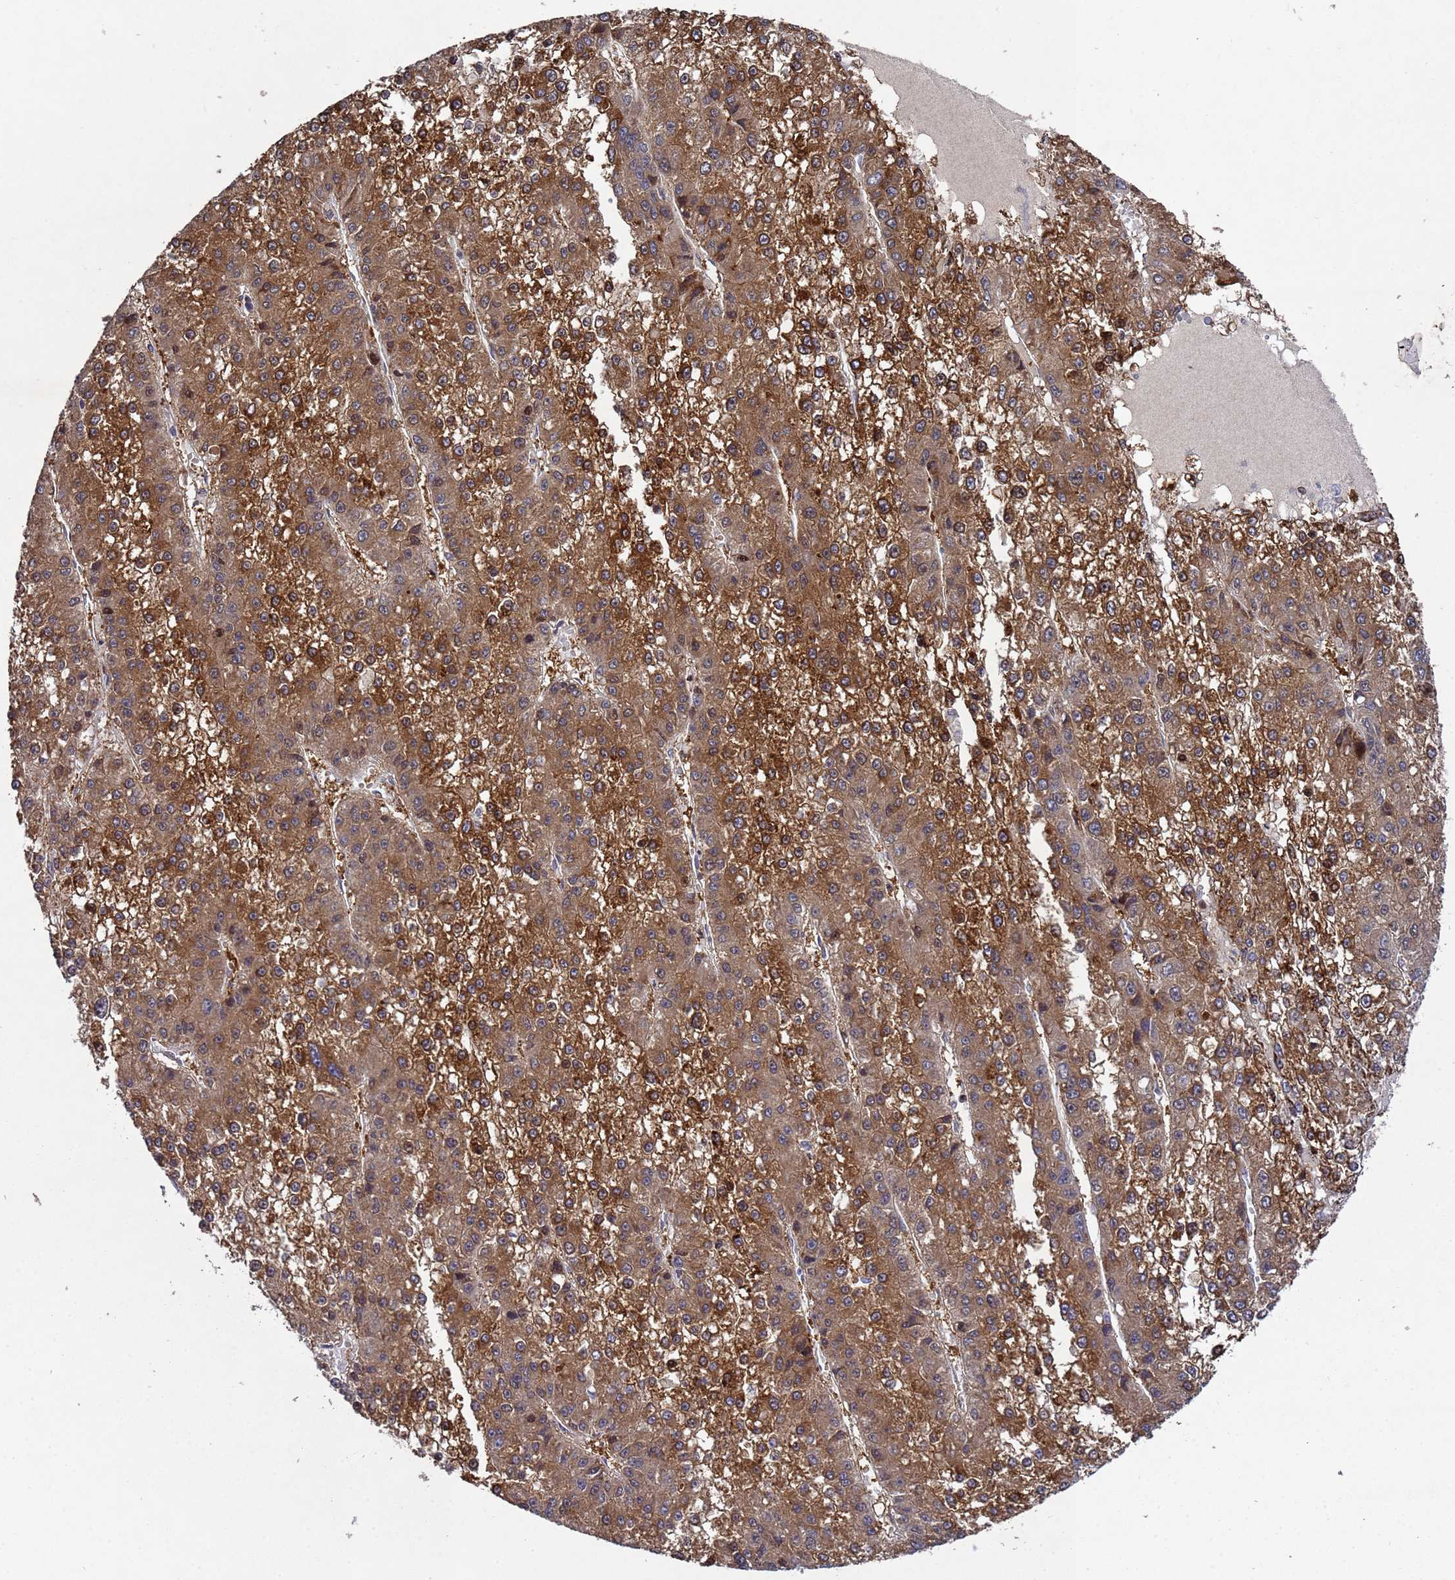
{"staining": {"intensity": "moderate", "quantity": ">75%", "location": "cytoplasmic/membranous"}, "tissue": "liver cancer", "cell_type": "Tumor cells", "image_type": "cancer", "snomed": [{"axis": "morphology", "description": "Carcinoma, Hepatocellular, NOS"}, {"axis": "topography", "description": "Liver"}], "caption": "Tumor cells reveal medium levels of moderate cytoplasmic/membranous positivity in about >75% of cells in human liver cancer.", "gene": "NSUN6", "patient": {"sex": "female", "age": 73}}